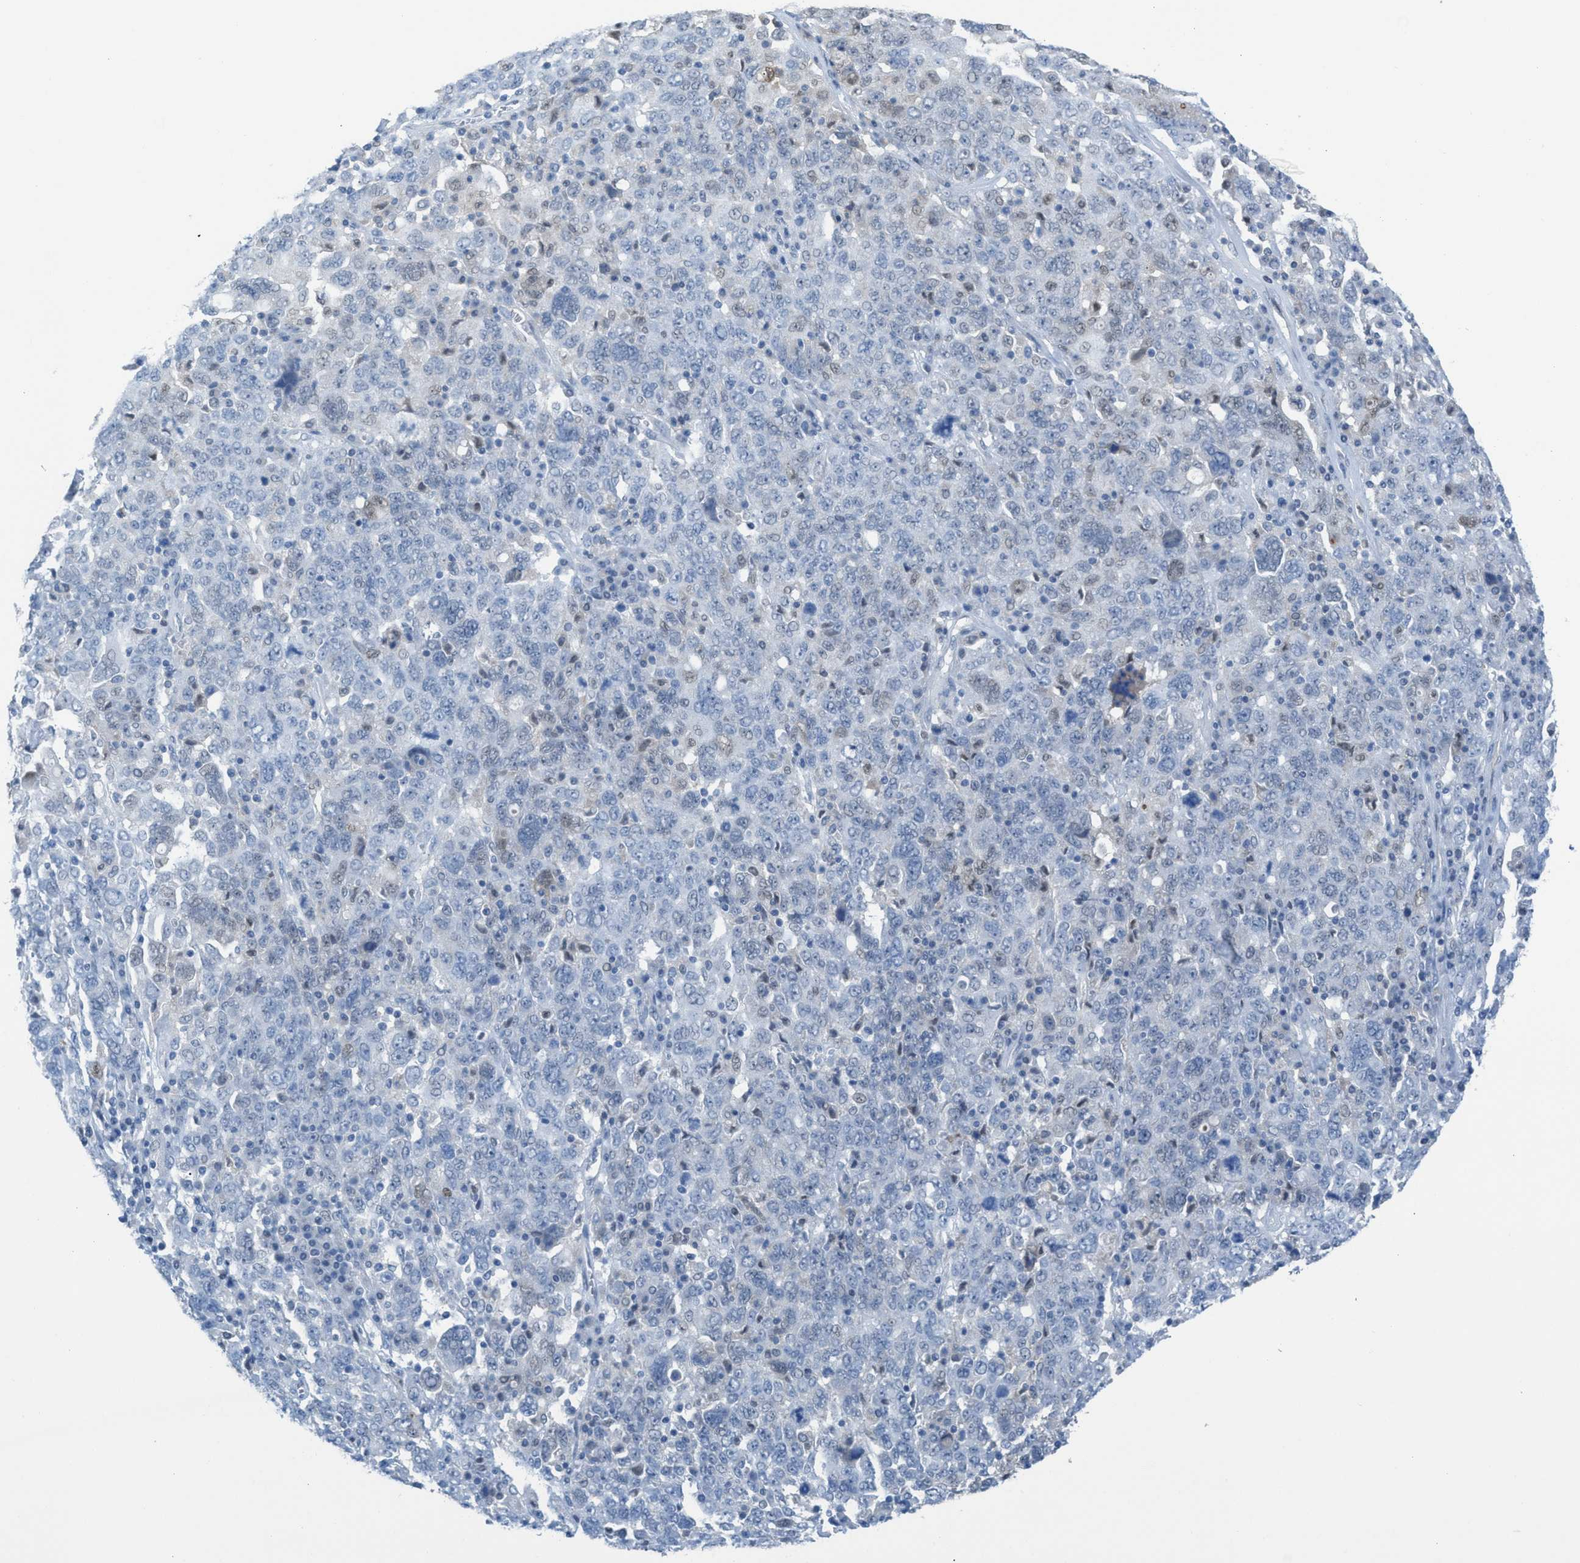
{"staining": {"intensity": "negative", "quantity": "none", "location": "none"}, "tissue": "ovarian cancer", "cell_type": "Tumor cells", "image_type": "cancer", "snomed": [{"axis": "morphology", "description": "Carcinoma, endometroid"}, {"axis": "topography", "description": "Ovary"}], "caption": "Ovarian cancer (endometroid carcinoma) was stained to show a protein in brown. There is no significant positivity in tumor cells.", "gene": "PPM1D", "patient": {"sex": "female", "age": 62}}